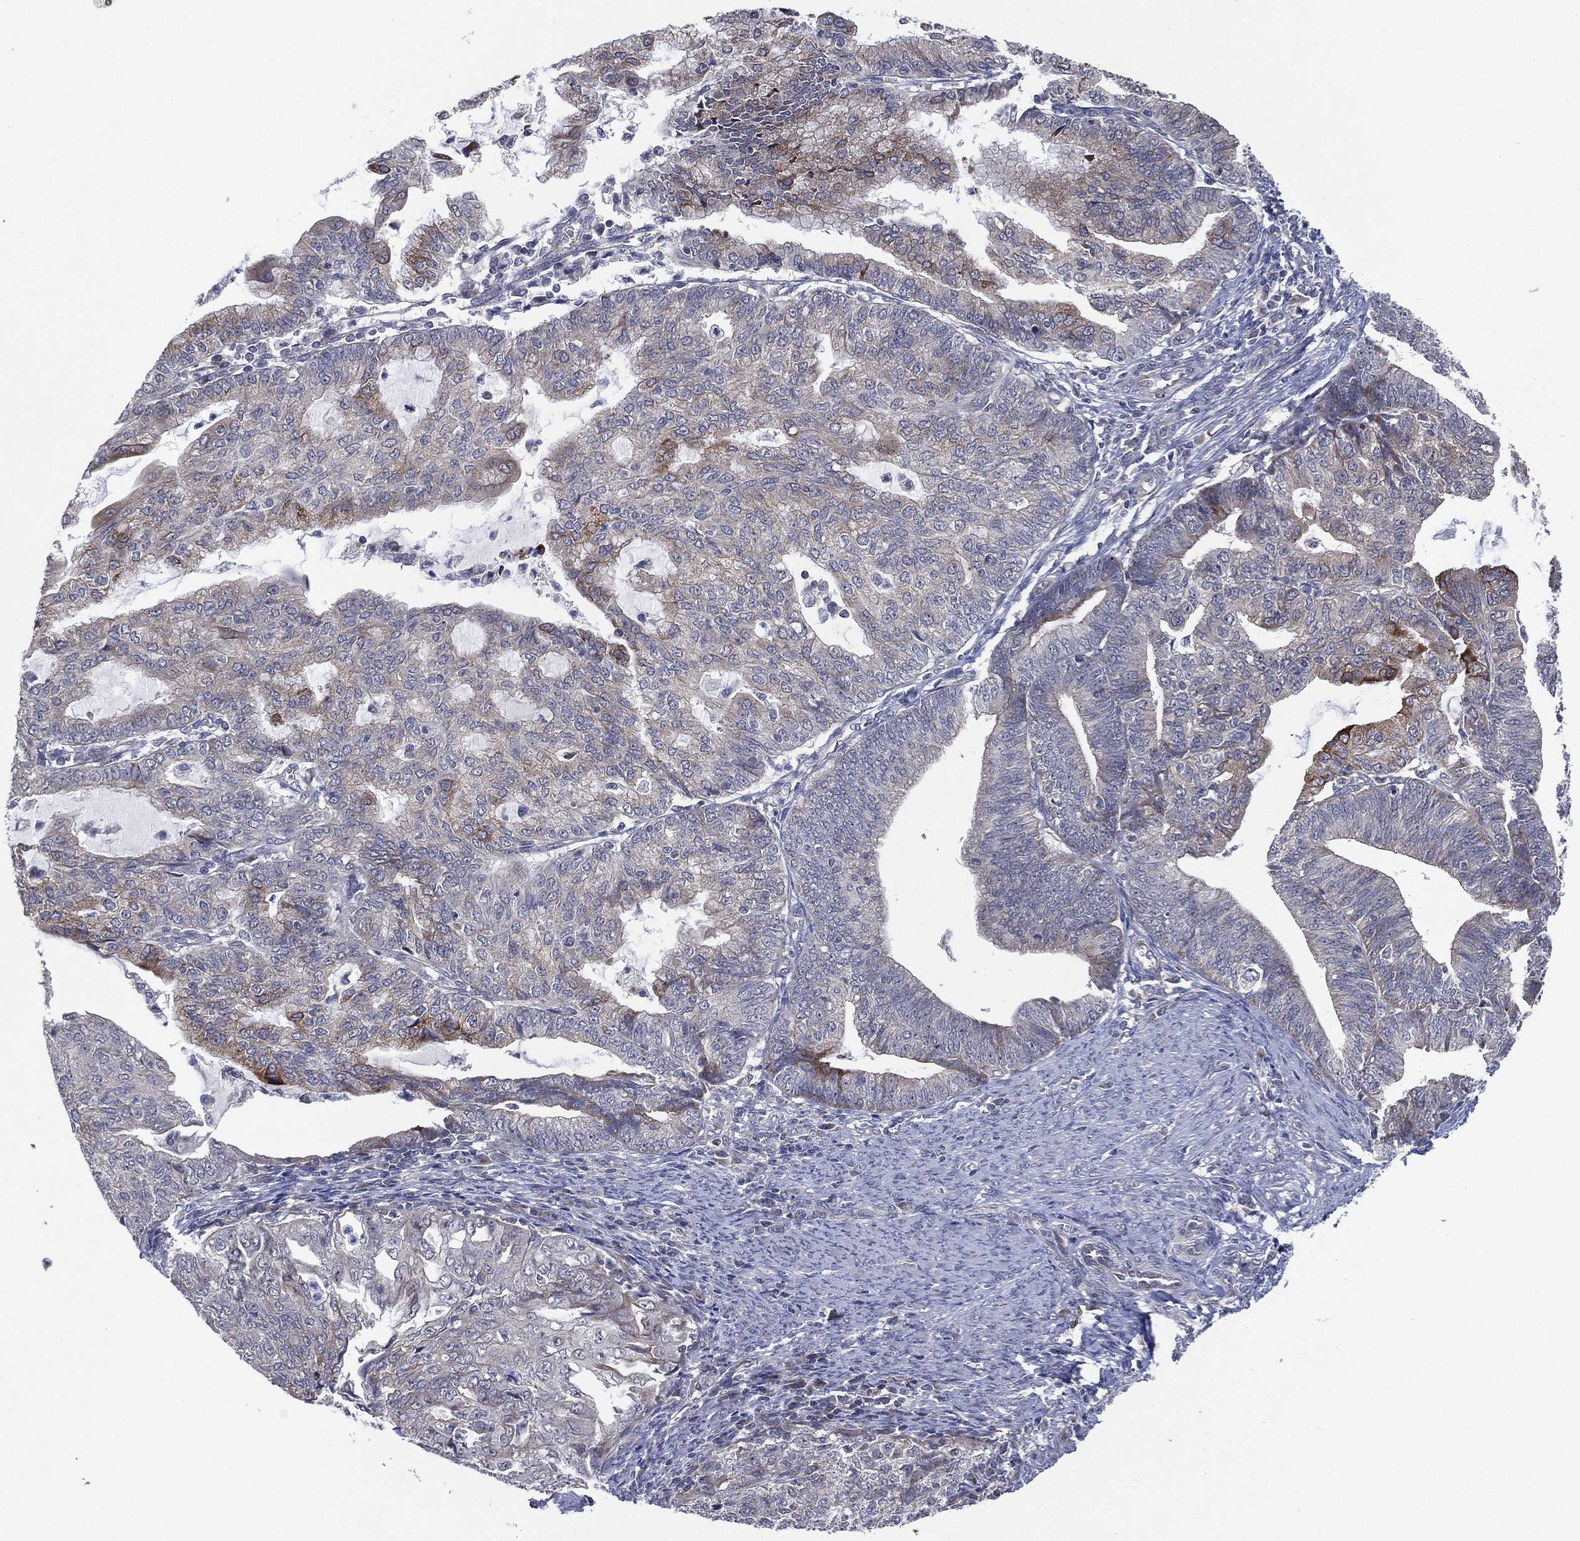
{"staining": {"intensity": "strong", "quantity": "<25%", "location": "cytoplasmic/membranous"}, "tissue": "endometrial cancer", "cell_type": "Tumor cells", "image_type": "cancer", "snomed": [{"axis": "morphology", "description": "Adenocarcinoma, NOS"}, {"axis": "topography", "description": "Endometrium"}], "caption": "This photomicrograph exhibits immunohistochemistry (IHC) staining of adenocarcinoma (endometrial), with medium strong cytoplasmic/membranous staining in about <25% of tumor cells.", "gene": "KAT14", "patient": {"sex": "female", "age": 82}}